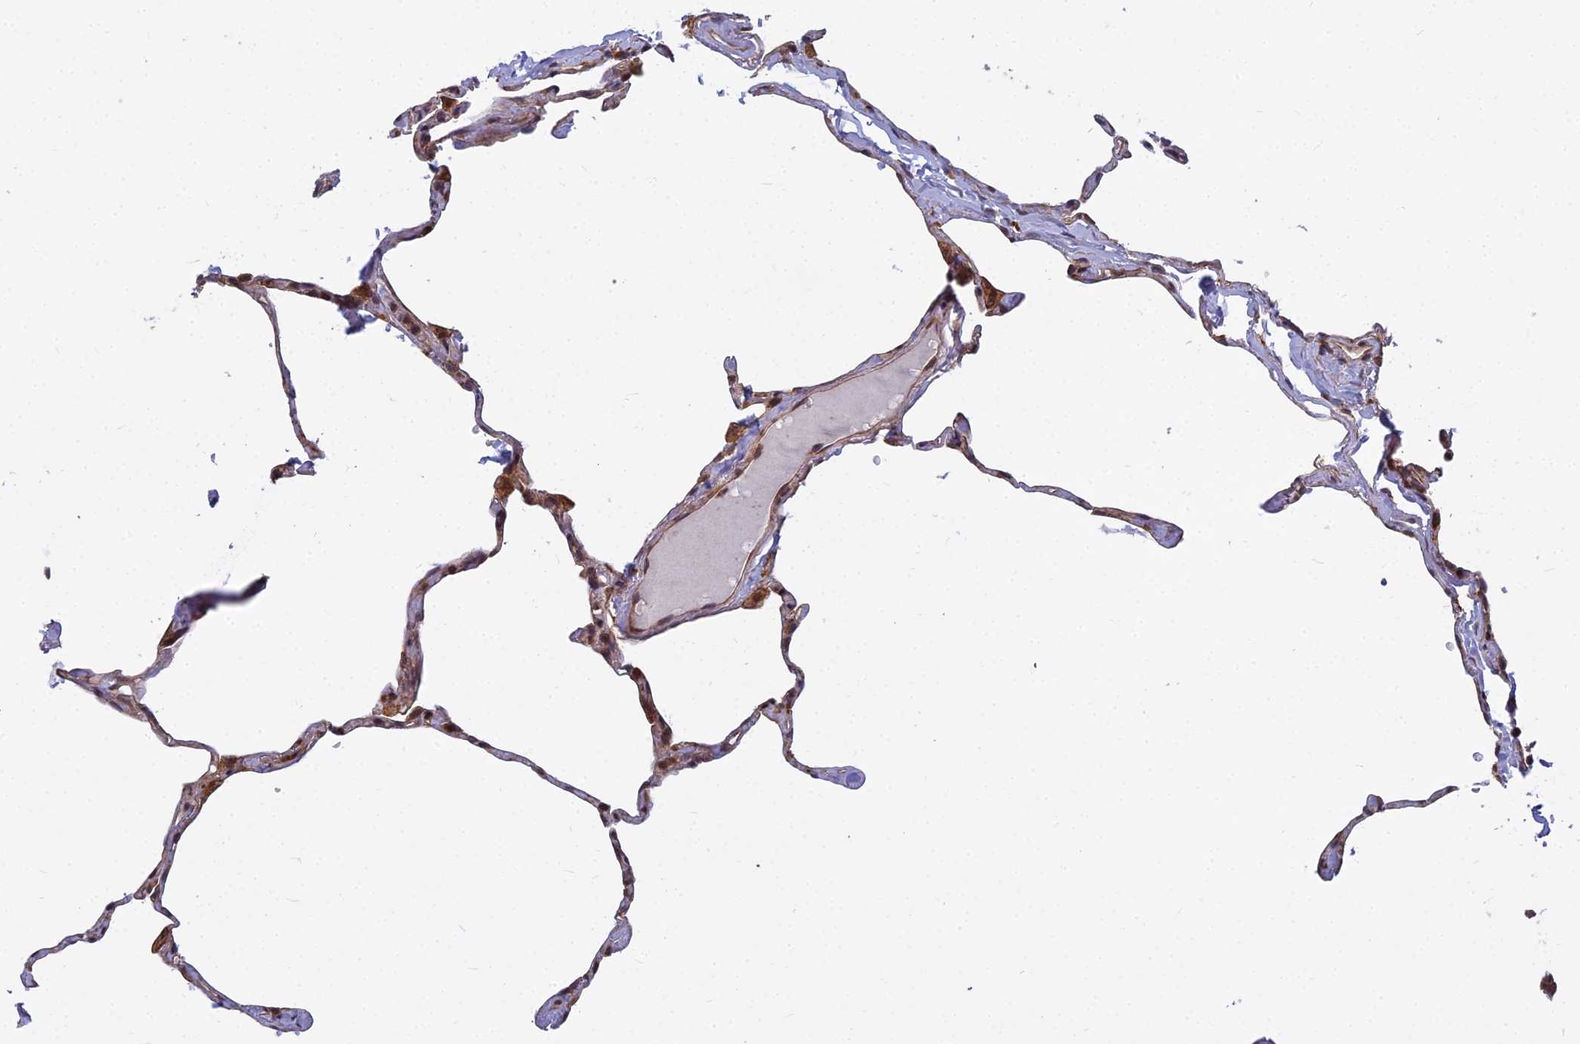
{"staining": {"intensity": "moderate", "quantity": "<25%", "location": "cytoplasmic/membranous,nuclear"}, "tissue": "lung", "cell_type": "Alveolar cells", "image_type": "normal", "snomed": [{"axis": "morphology", "description": "Normal tissue, NOS"}, {"axis": "topography", "description": "Lung"}], "caption": "An IHC histopathology image of unremarkable tissue is shown. Protein staining in brown labels moderate cytoplasmic/membranous,nuclear positivity in lung within alveolar cells.", "gene": "COMMD2", "patient": {"sex": "male", "age": 65}}